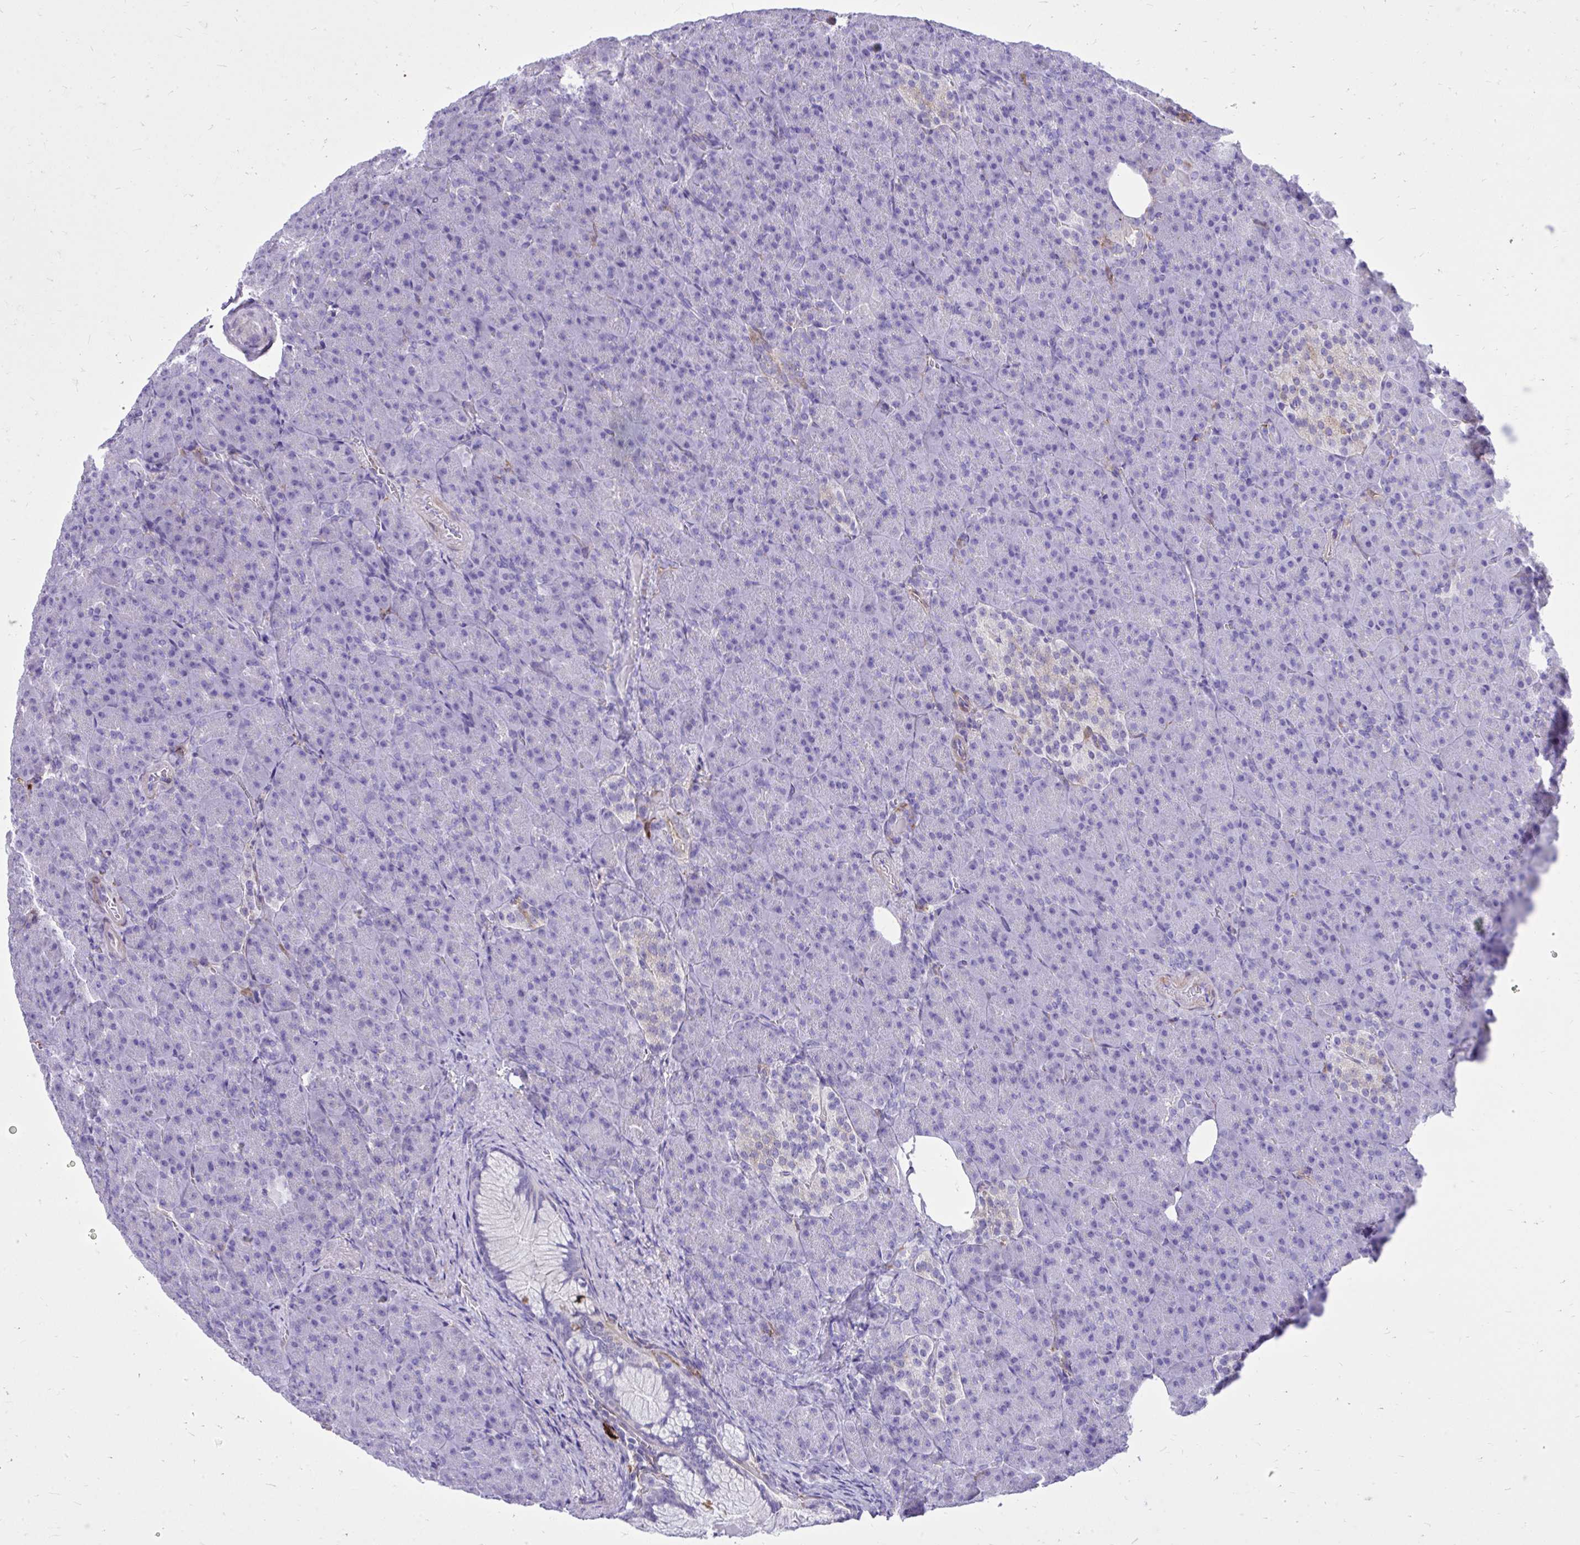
{"staining": {"intensity": "negative", "quantity": "none", "location": "none"}, "tissue": "pancreas", "cell_type": "Exocrine glandular cells", "image_type": "normal", "snomed": [{"axis": "morphology", "description": "Normal tissue, NOS"}, {"axis": "topography", "description": "Pancreas"}], "caption": "The histopathology image displays no significant positivity in exocrine glandular cells of pancreas.", "gene": "TLR7", "patient": {"sex": "female", "age": 74}}